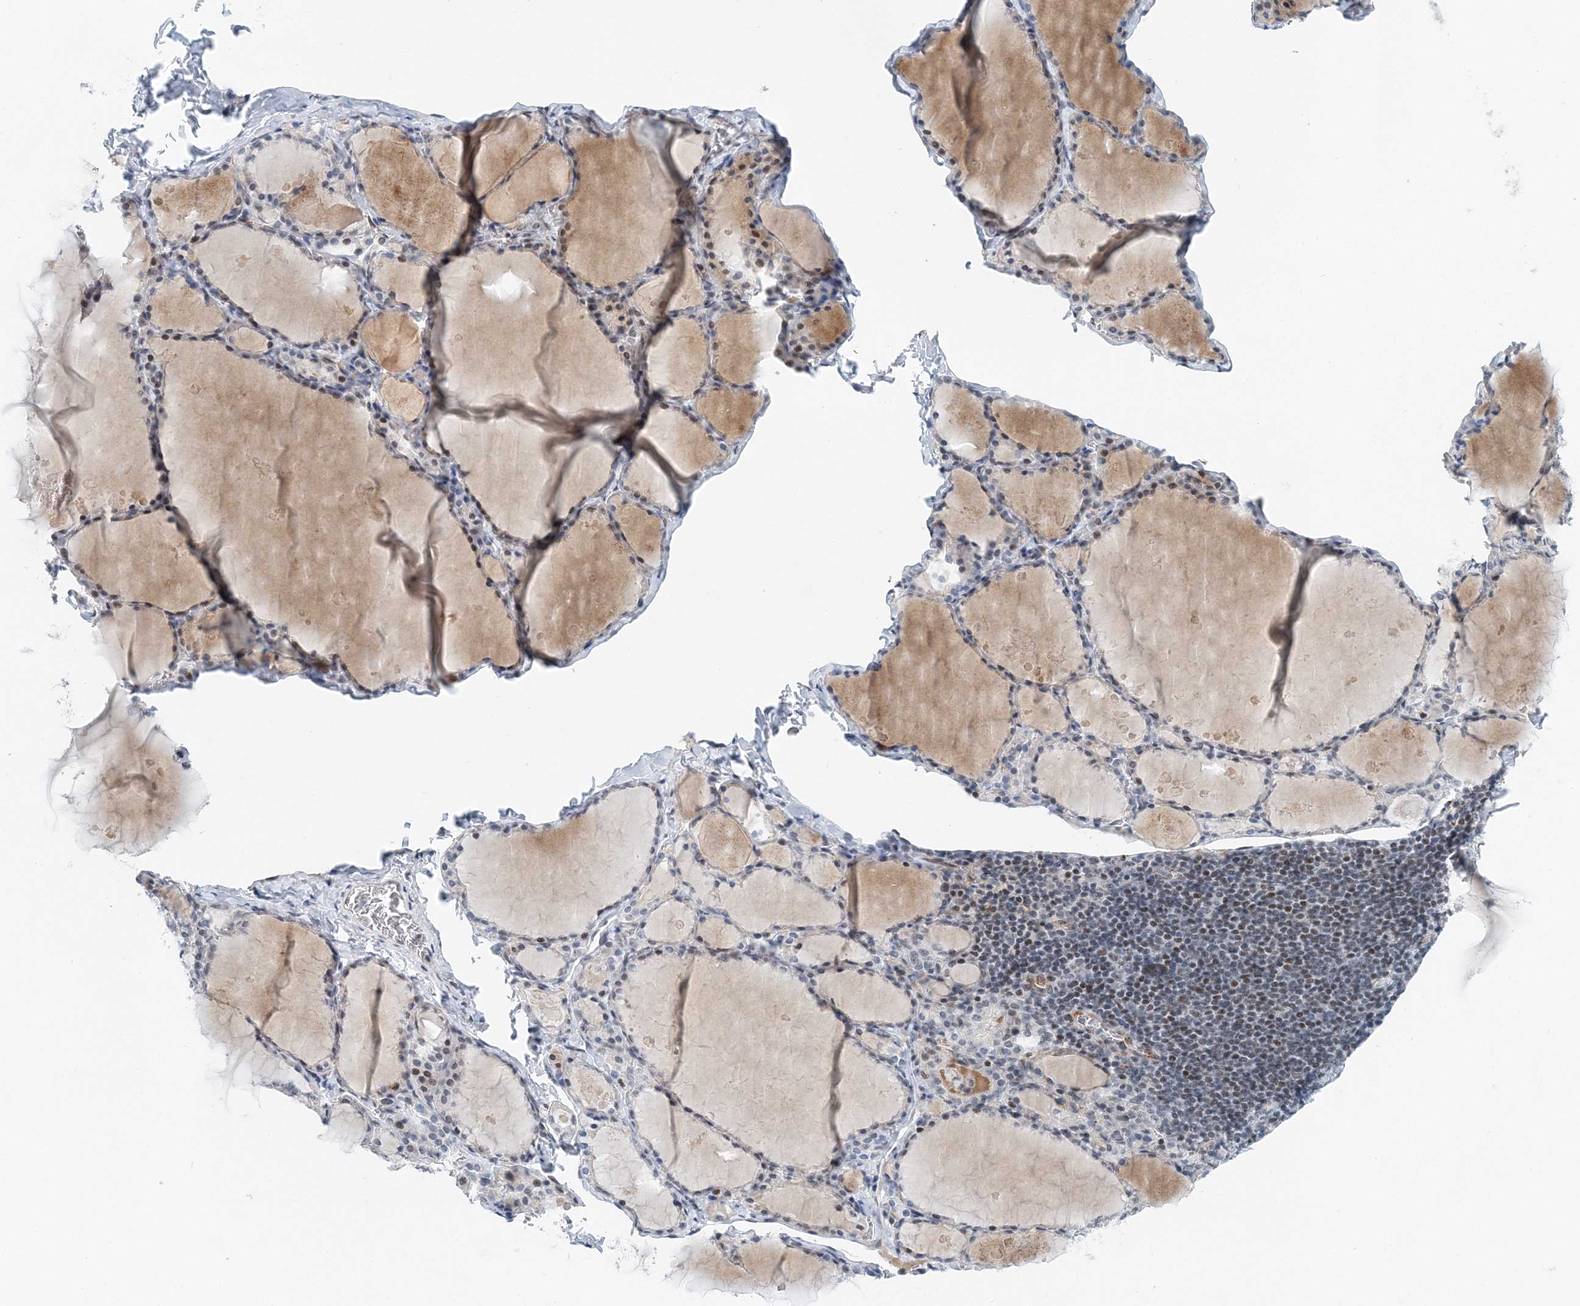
{"staining": {"intensity": "negative", "quantity": "none", "location": "none"}, "tissue": "thyroid gland", "cell_type": "Glandular cells", "image_type": "normal", "snomed": [{"axis": "morphology", "description": "Normal tissue, NOS"}, {"axis": "topography", "description": "Thyroid gland"}], "caption": "This is a micrograph of IHC staining of normal thyroid gland, which shows no staining in glandular cells.", "gene": "UIMC1", "patient": {"sex": "male", "age": 56}}